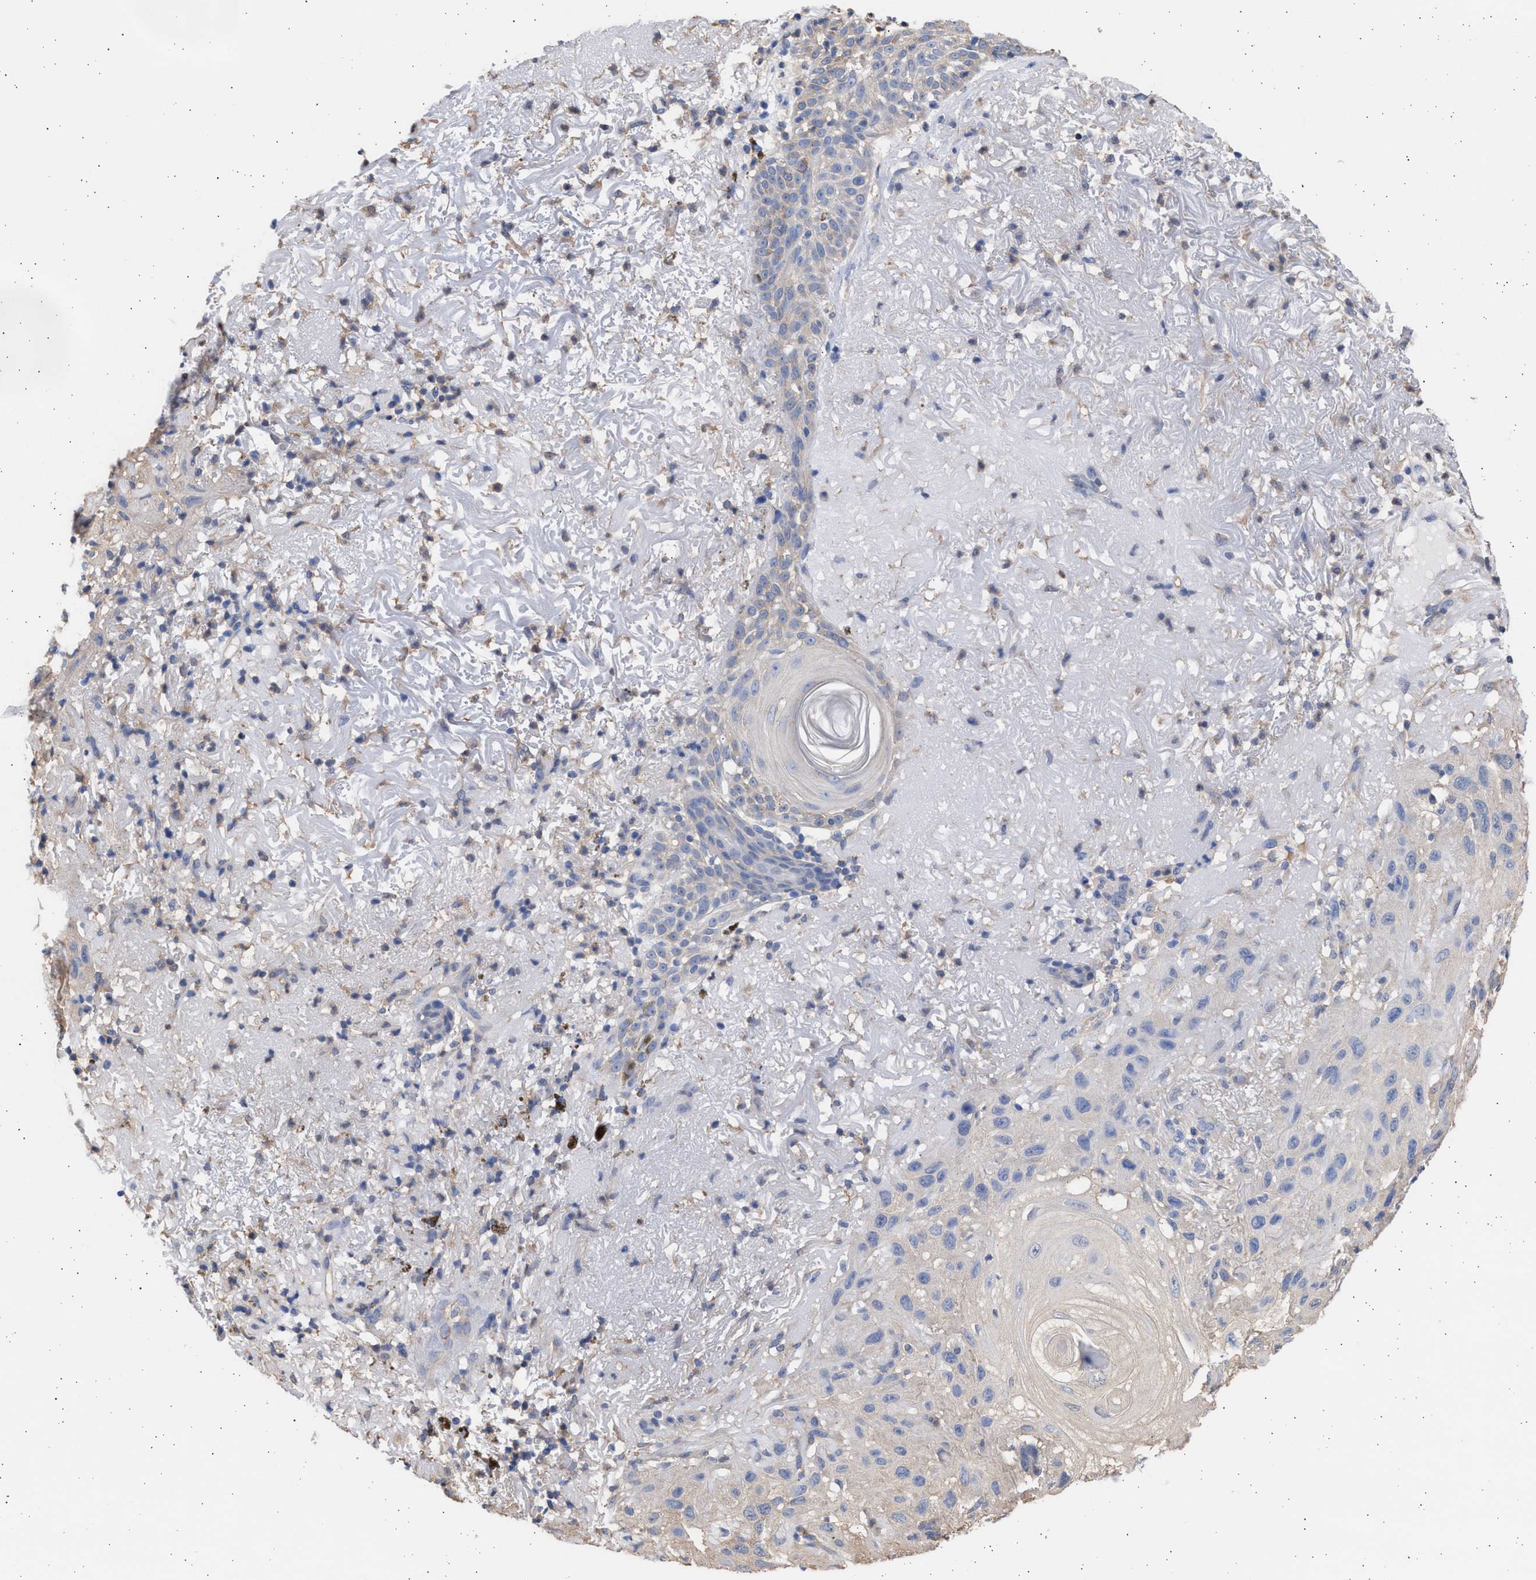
{"staining": {"intensity": "weak", "quantity": "<25%", "location": "cytoplasmic/membranous"}, "tissue": "skin cancer", "cell_type": "Tumor cells", "image_type": "cancer", "snomed": [{"axis": "morphology", "description": "Squamous cell carcinoma, NOS"}, {"axis": "topography", "description": "Skin"}], "caption": "High power microscopy image of an immunohistochemistry (IHC) histopathology image of squamous cell carcinoma (skin), revealing no significant positivity in tumor cells.", "gene": "ALDOC", "patient": {"sex": "female", "age": 96}}